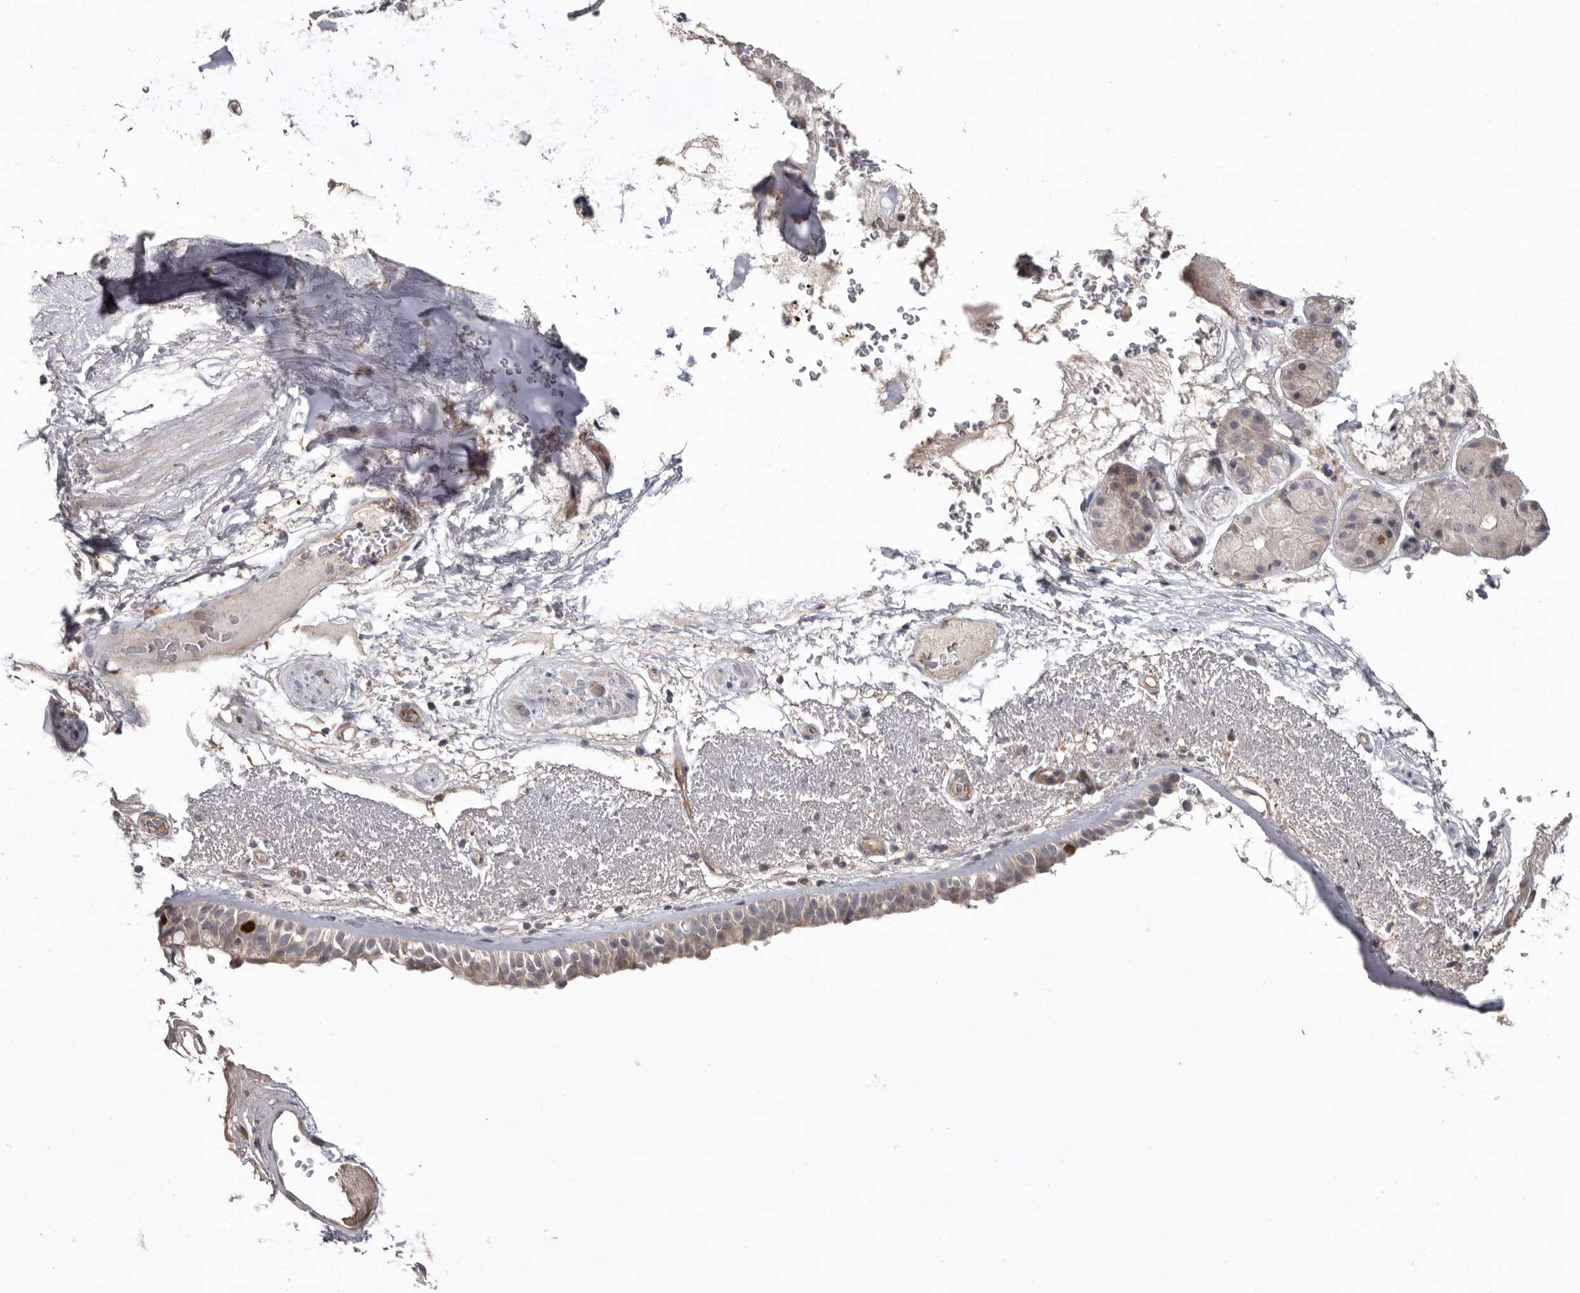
{"staining": {"intensity": "weak", "quantity": "<25%", "location": "cytoplasmic/membranous"}, "tissue": "bronchus", "cell_type": "Respiratory epithelial cells", "image_type": "normal", "snomed": [{"axis": "morphology", "description": "Normal tissue, NOS"}, {"axis": "morphology", "description": "Squamous cell carcinoma, NOS"}, {"axis": "topography", "description": "Lymph node"}, {"axis": "topography", "description": "Bronchus"}, {"axis": "topography", "description": "Lung"}], "caption": "This is a photomicrograph of immunohistochemistry staining of normal bronchus, which shows no positivity in respiratory epithelial cells.", "gene": "CDCA8", "patient": {"sex": "male", "age": 66}}